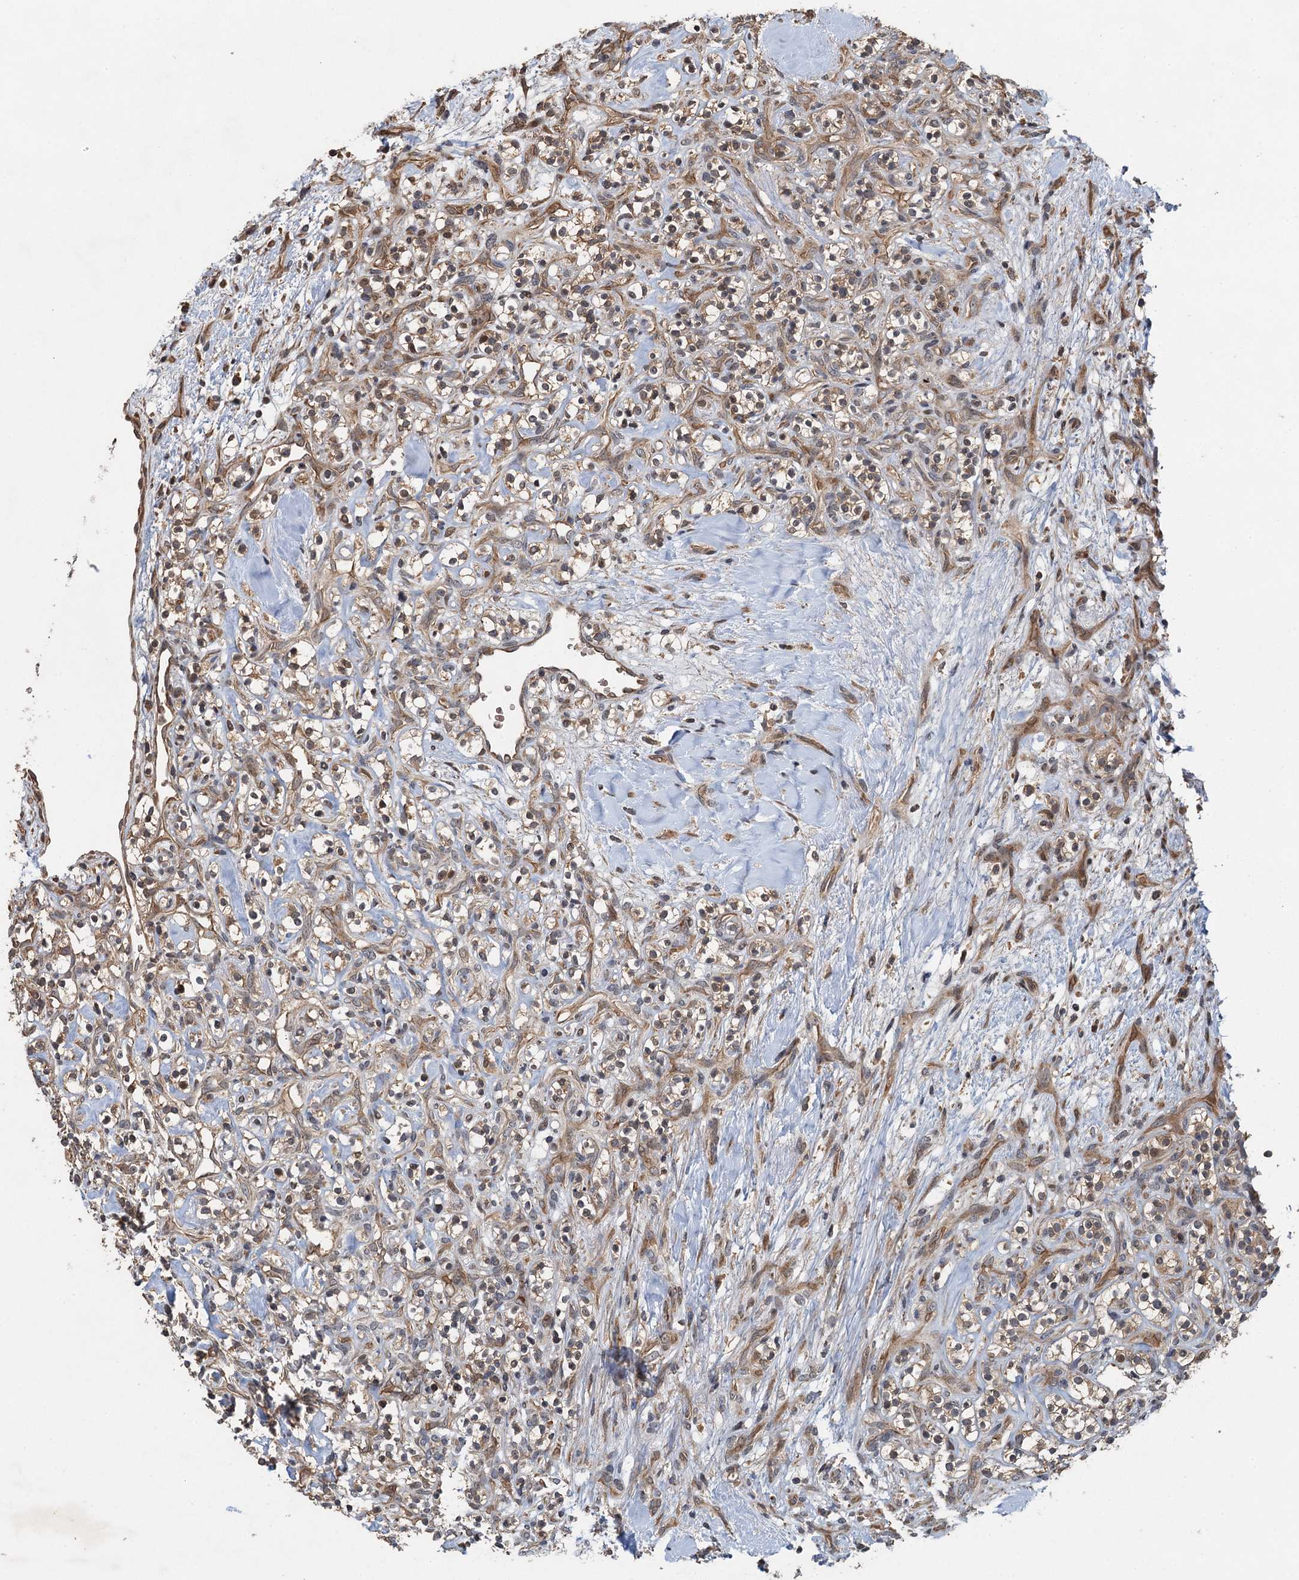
{"staining": {"intensity": "weak", "quantity": ">75%", "location": "cytoplasmic/membranous"}, "tissue": "renal cancer", "cell_type": "Tumor cells", "image_type": "cancer", "snomed": [{"axis": "morphology", "description": "Adenocarcinoma, NOS"}, {"axis": "topography", "description": "Kidney"}], "caption": "Tumor cells display low levels of weak cytoplasmic/membranous expression in approximately >75% of cells in renal cancer.", "gene": "SNX32", "patient": {"sex": "male", "age": 77}}